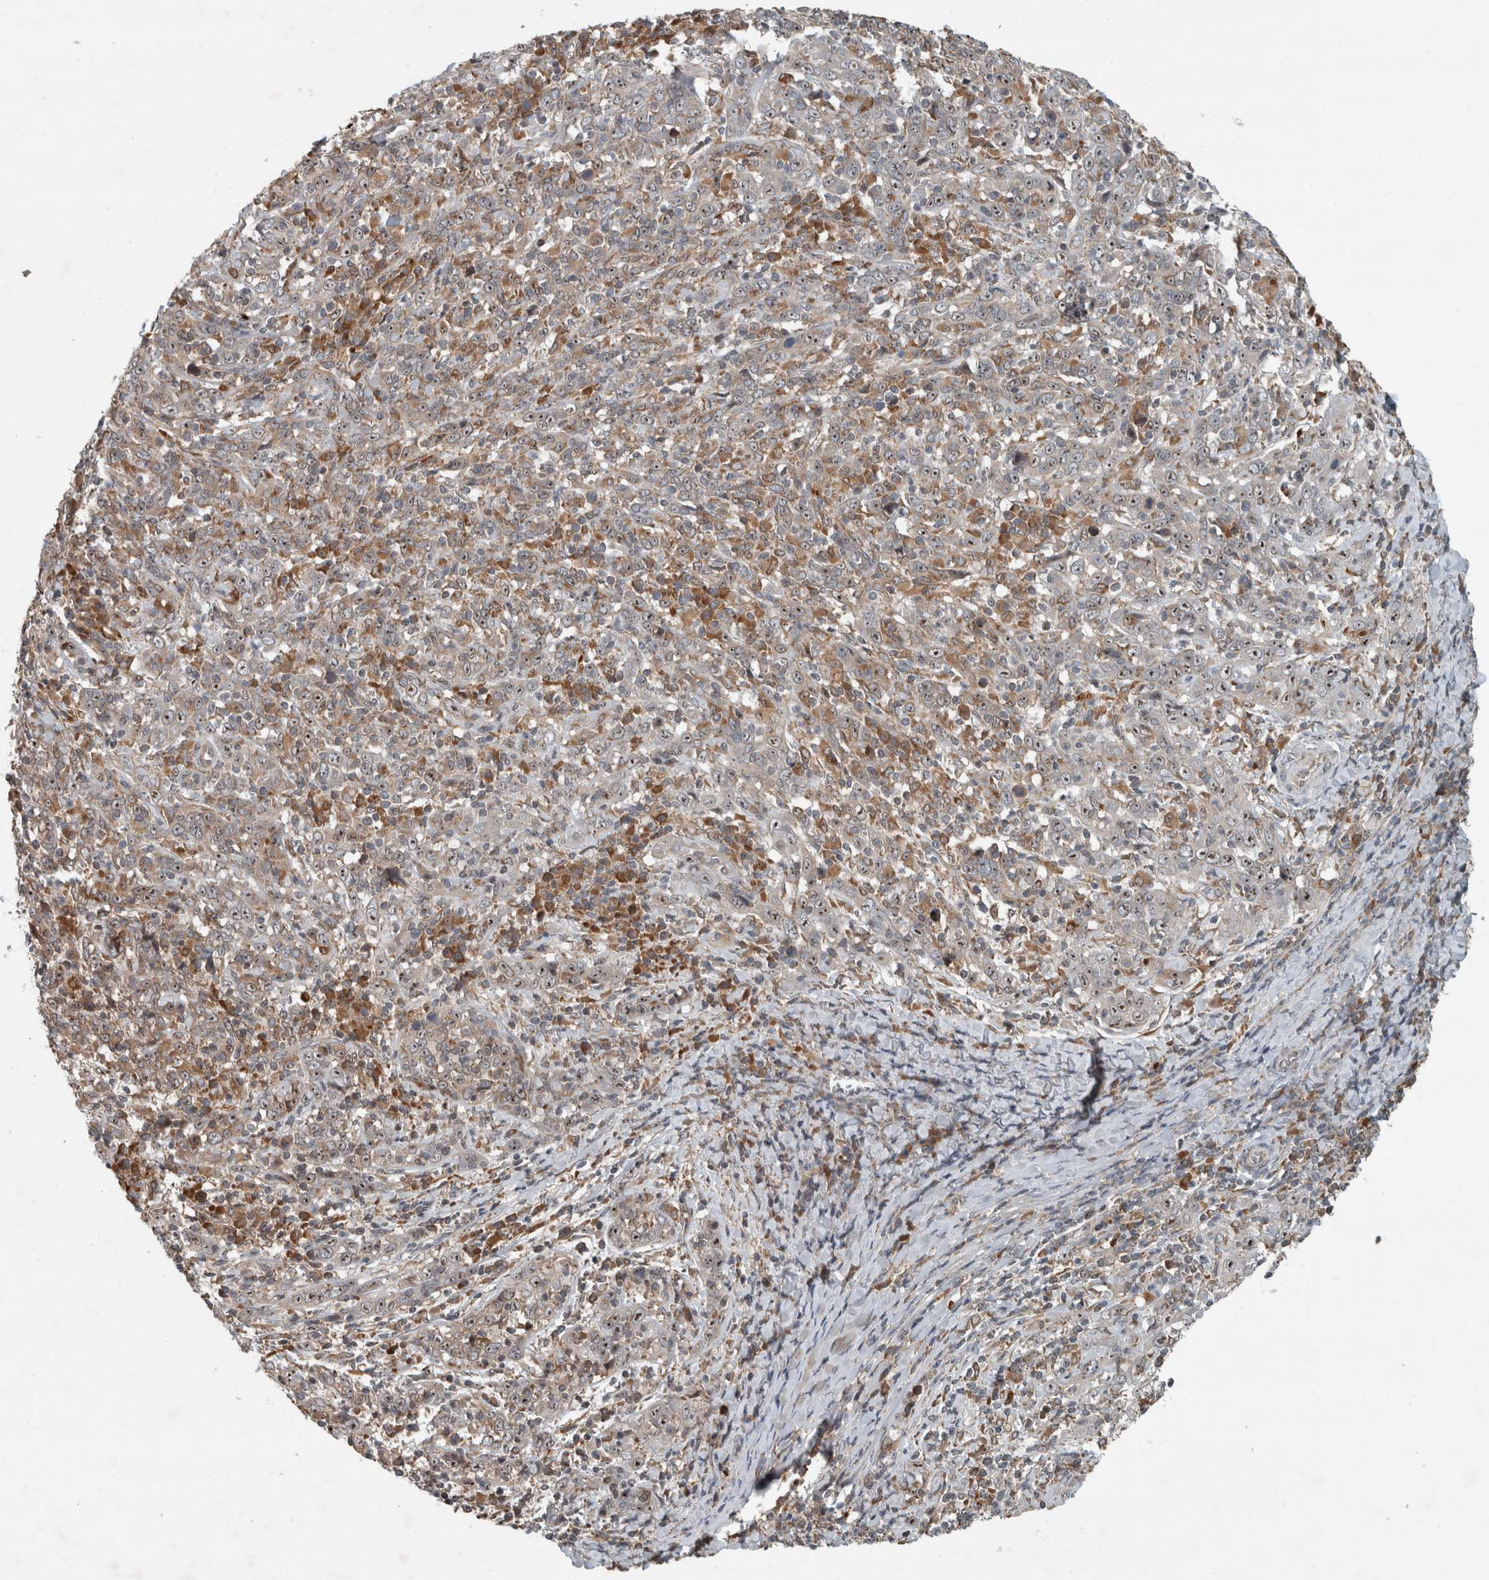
{"staining": {"intensity": "moderate", "quantity": ">75%", "location": "nuclear"}, "tissue": "cervical cancer", "cell_type": "Tumor cells", "image_type": "cancer", "snomed": [{"axis": "morphology", "description": "Squamous cell carcinoma, NOS"}, {"axis": "topography", "description": "Cervix"}], "caption": "Squamous cell carcinoma (cervical) tissue demonstrates moderate nuclear expression in approximately >75% of tumor cells, visualized by immunohistochemistry. The staining is performed using DAB (3,3'-diaminobenzidine) brown chromogen to label protein expression. The nuclei are counter-stained blue using hematoxylin.", "gene": "GPR137B", "patient": {"sex": "female", "age": 46}}